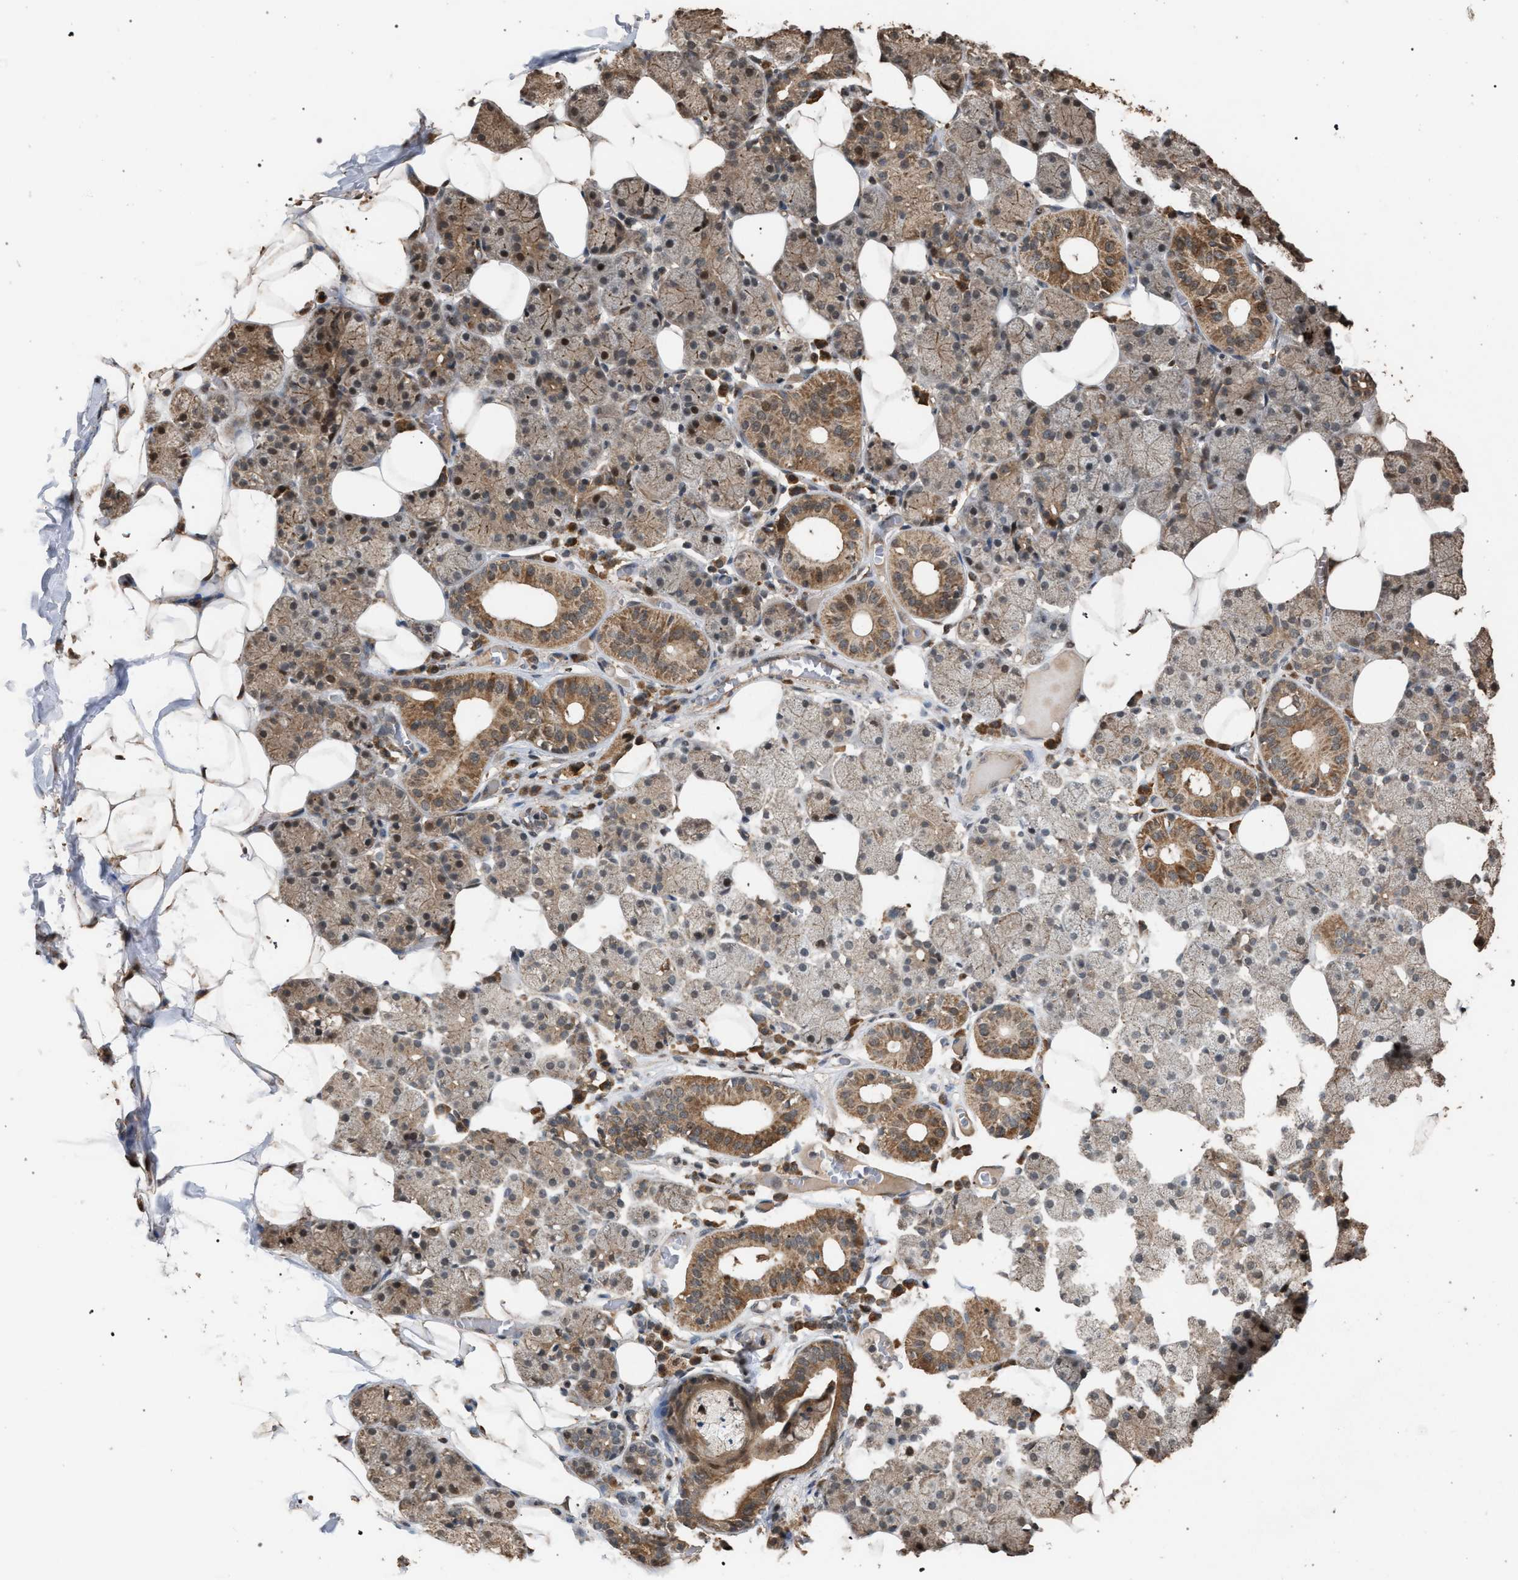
{"staining": {"intensity": "moderate", "quantity": ">75%", "location": "cytoplasmic/membranous"}, "tissue": "salivary gland", "cell_type": "Glandular cells", "image_type": "normal", "snomed": [{"axis": "morphology", "description": "Normal tissue, NOS"}, {"axis": "topography", "description": "Salivary gland"}], "caption": "Immunohistochemical staining of normal salivary gland reveals medium levels of moderate cytoplasmic/membranous positivity in about >75% of glandular cells.", "gene": "NAA35", "patient": {"sex": "female", "age": 33}}